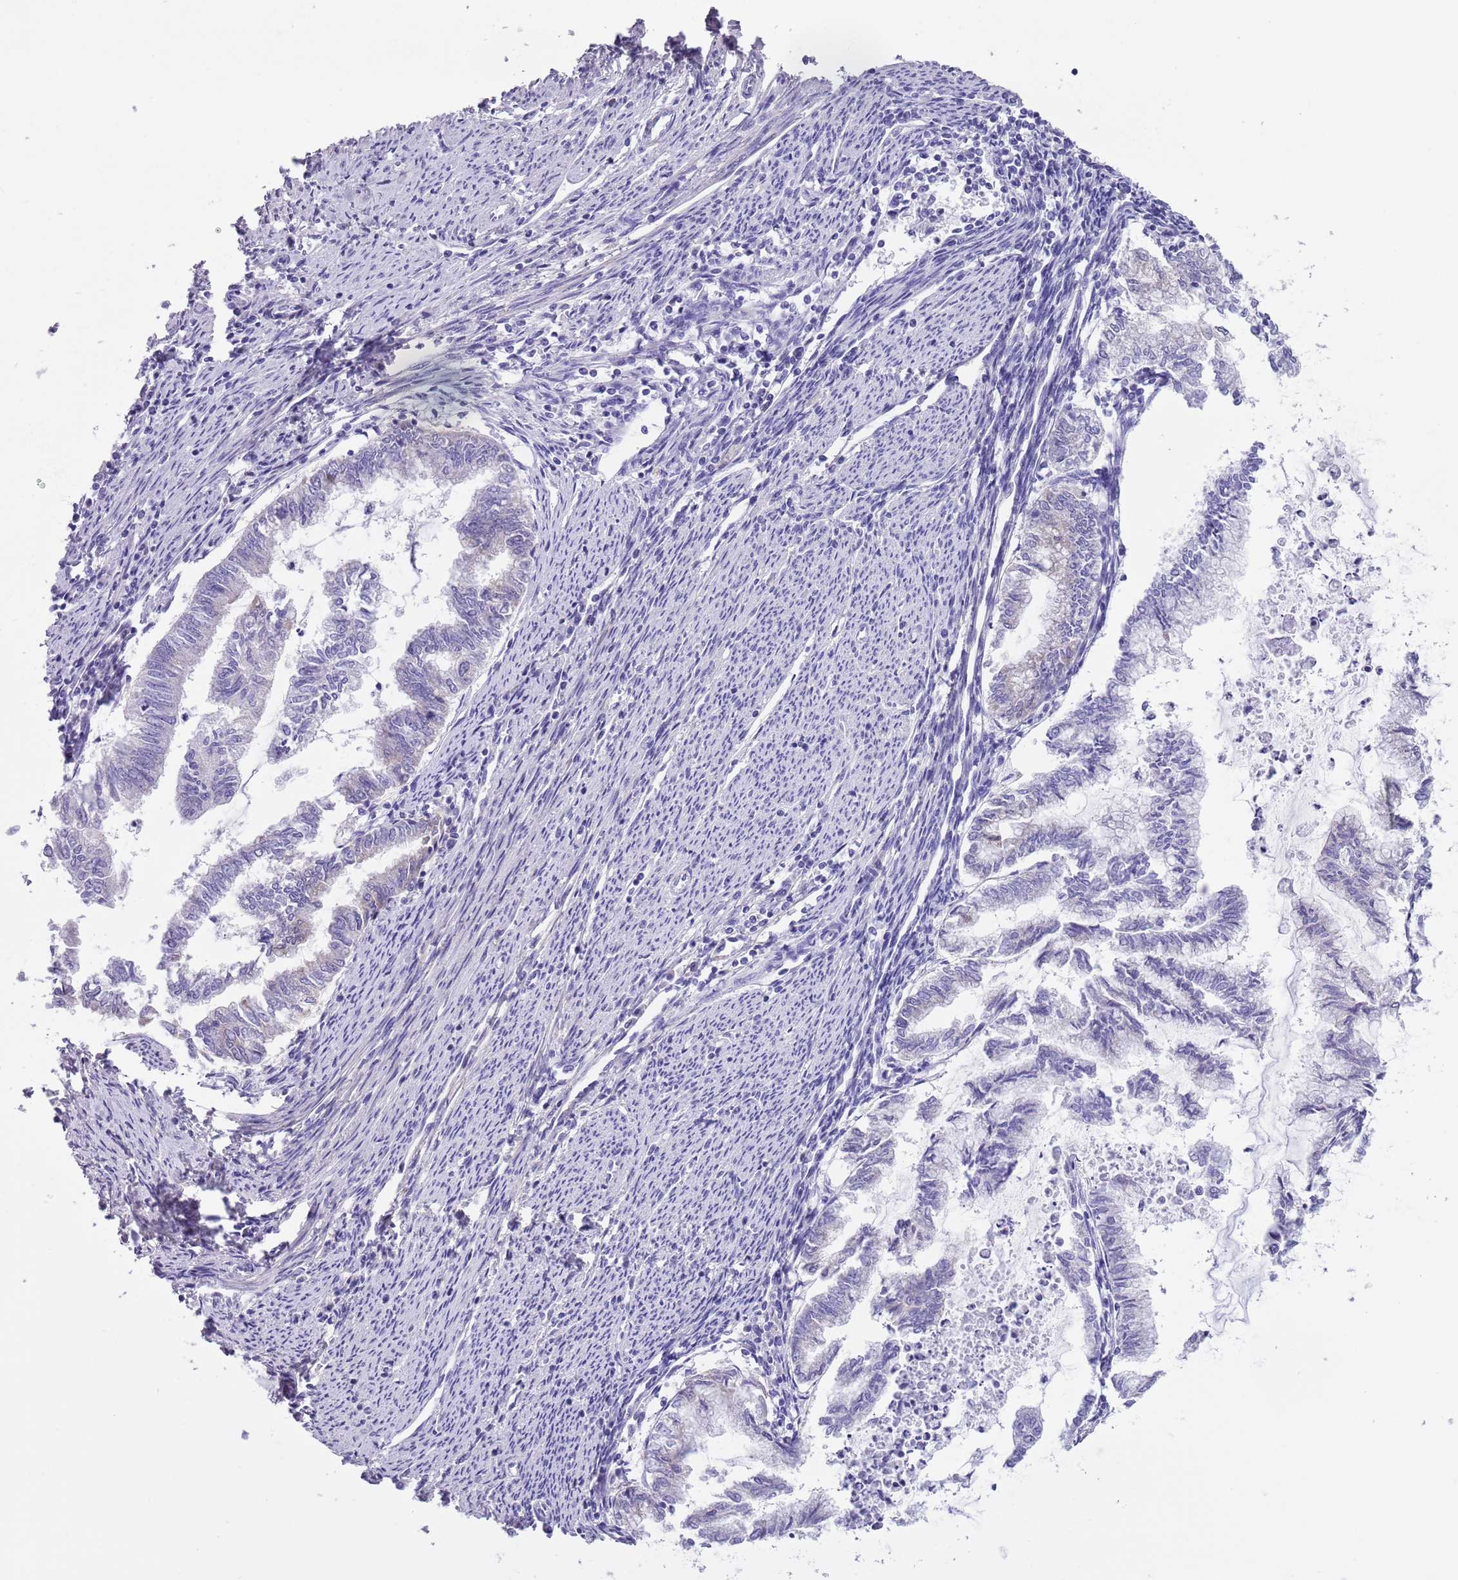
{"staining": {"intensity": "negative", "quantity": "none", "location": "none"}, "tissue": "endometrial cancer", "cell_type": "Tumor cells", "image_type": "cancer", "snomed": [{"axis": "morphology", "description": "Adenocarcinoma, NOS"}, {"axis": "topography", "description": "Endometrium"}], "caption": "This is an immunohistochemistry (IHC) photomicrograph of human adenocarcinoma (endometrial). There is no expression in tumor cells.", "gene": "PFKFB2", "patient": {"sex": "female", "age": 79}}